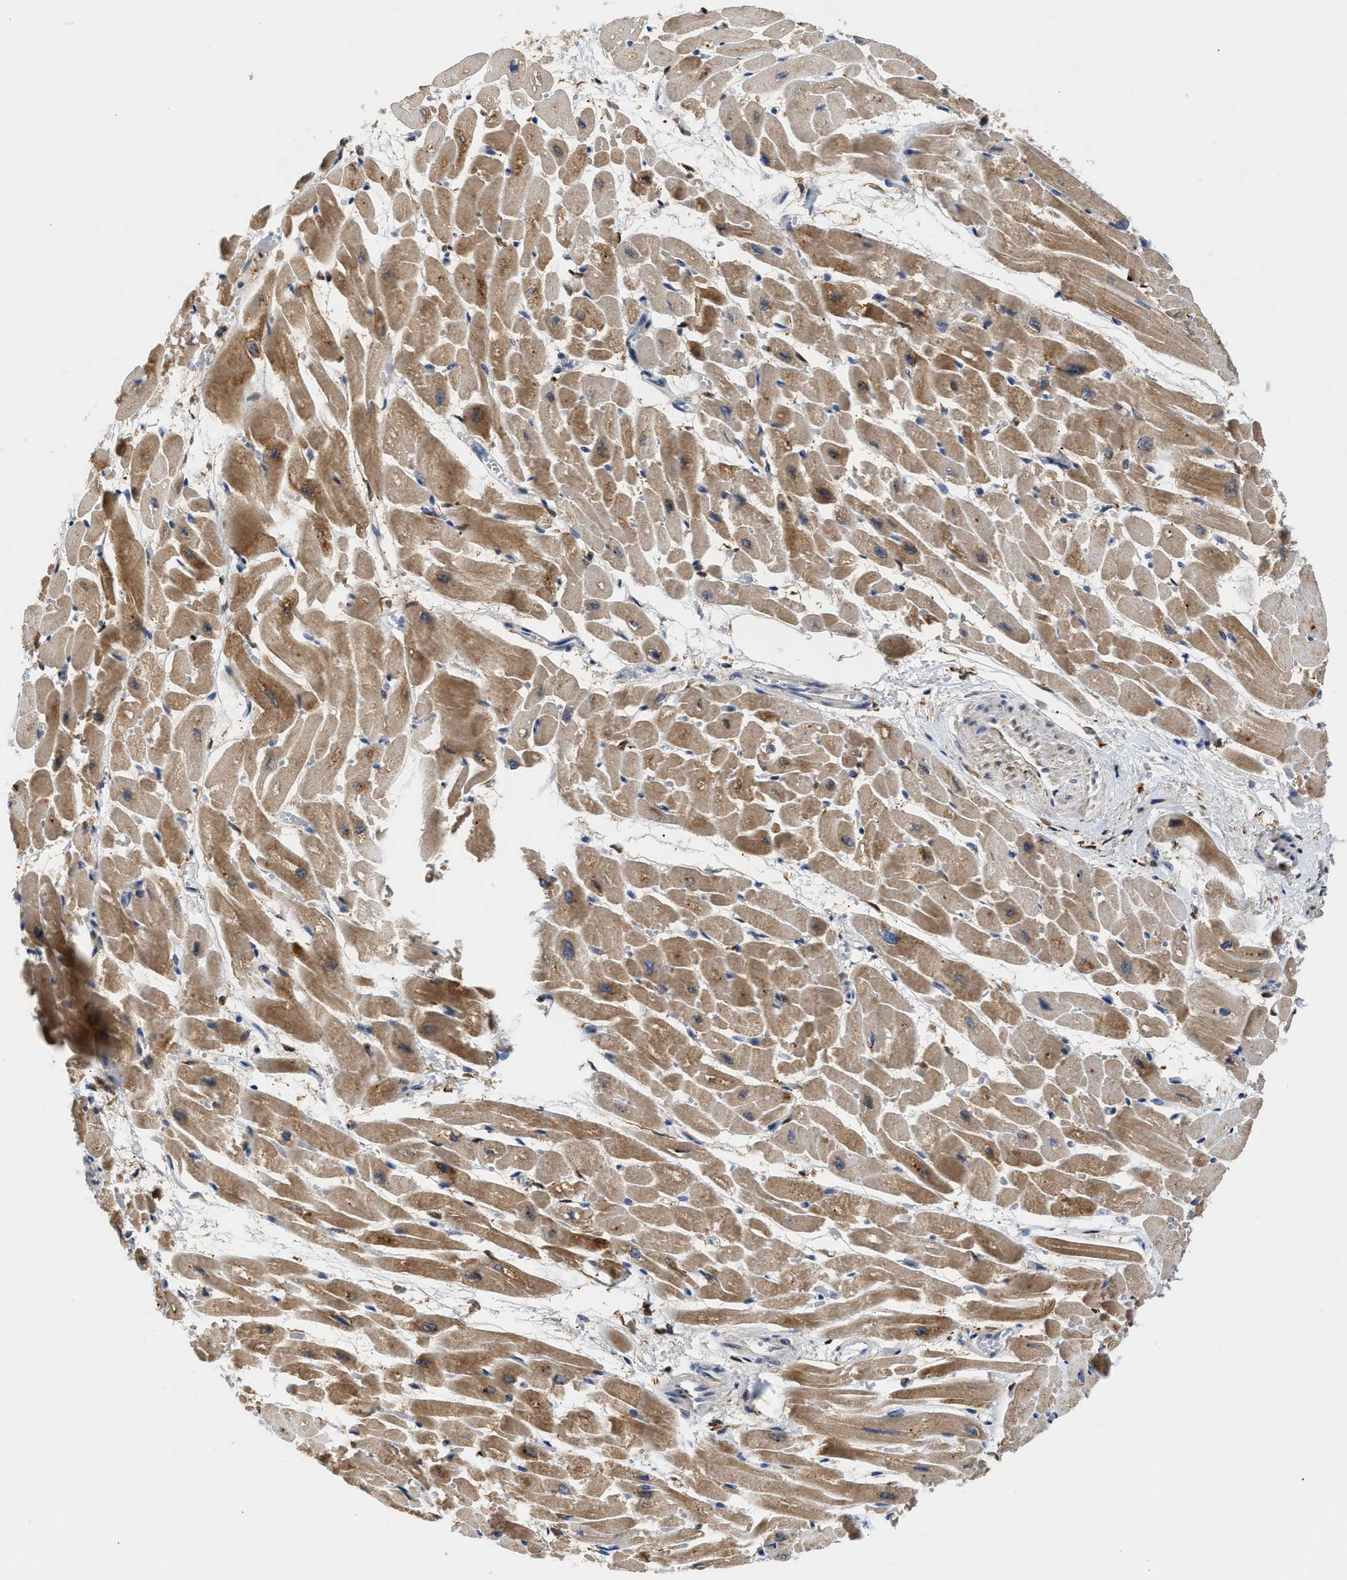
{"staining": {"intensity": "moderate", "quantity": ">75%", "location": "cytoplasmic/membranous"}, "tissue": "heart muscle", "cell_type": "Cardiomyocytes", "image_type": "normal", "snomed": [{"axis": "morphology", "description": "Normal tissue, NOS"}, {"axis": "topography", "description": "Heart"}], "caption": "Human heart muscle stained with a brown dye displays moderate cytoplasmic/membranous positive positivity in approximately >75% of cardiomyocytes.", "gene": "SLIT2", "patient": {"sex": "male", "age": 45}}